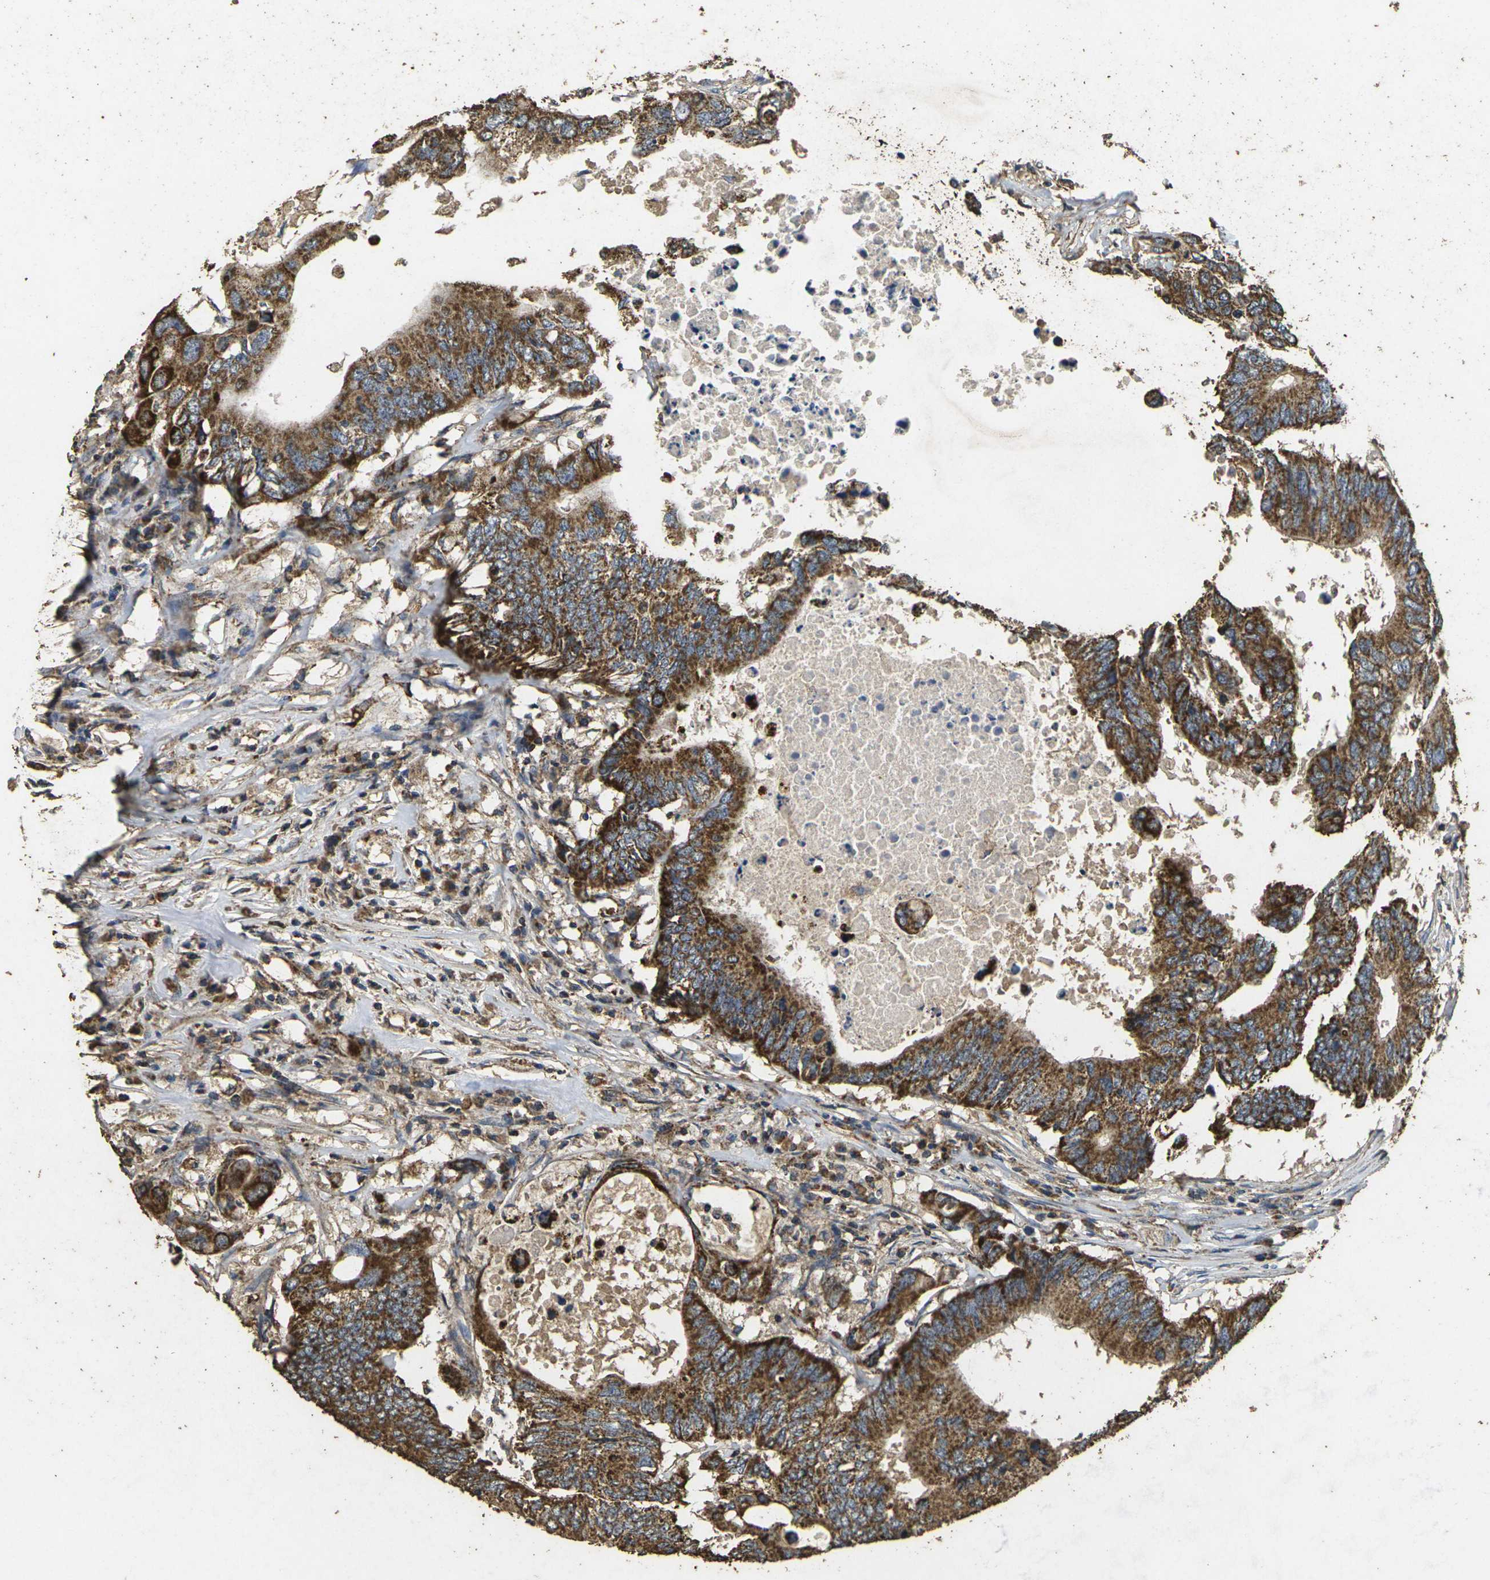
{"staining": {"intensity": "strong", "quantity": ">75%", "location": "cytoplasmic/membranous"}, "tissue": "colorectal cancer", "cell_type": "Tumor cells", "image_type": "cancer", "snomed": [{"axis": "morphology", "description": "Adenocarcinoma, NOS"}, {"axis": "topography", "description": "Colon"}], "caption": "A brown stain shows strong cytoplasmic/membranous expression of a protein in colorectal cancer (adenocarcinoma) tumor cells.", "gene": "MAPK11", "patient": {"sex": "male", "age": 71}}